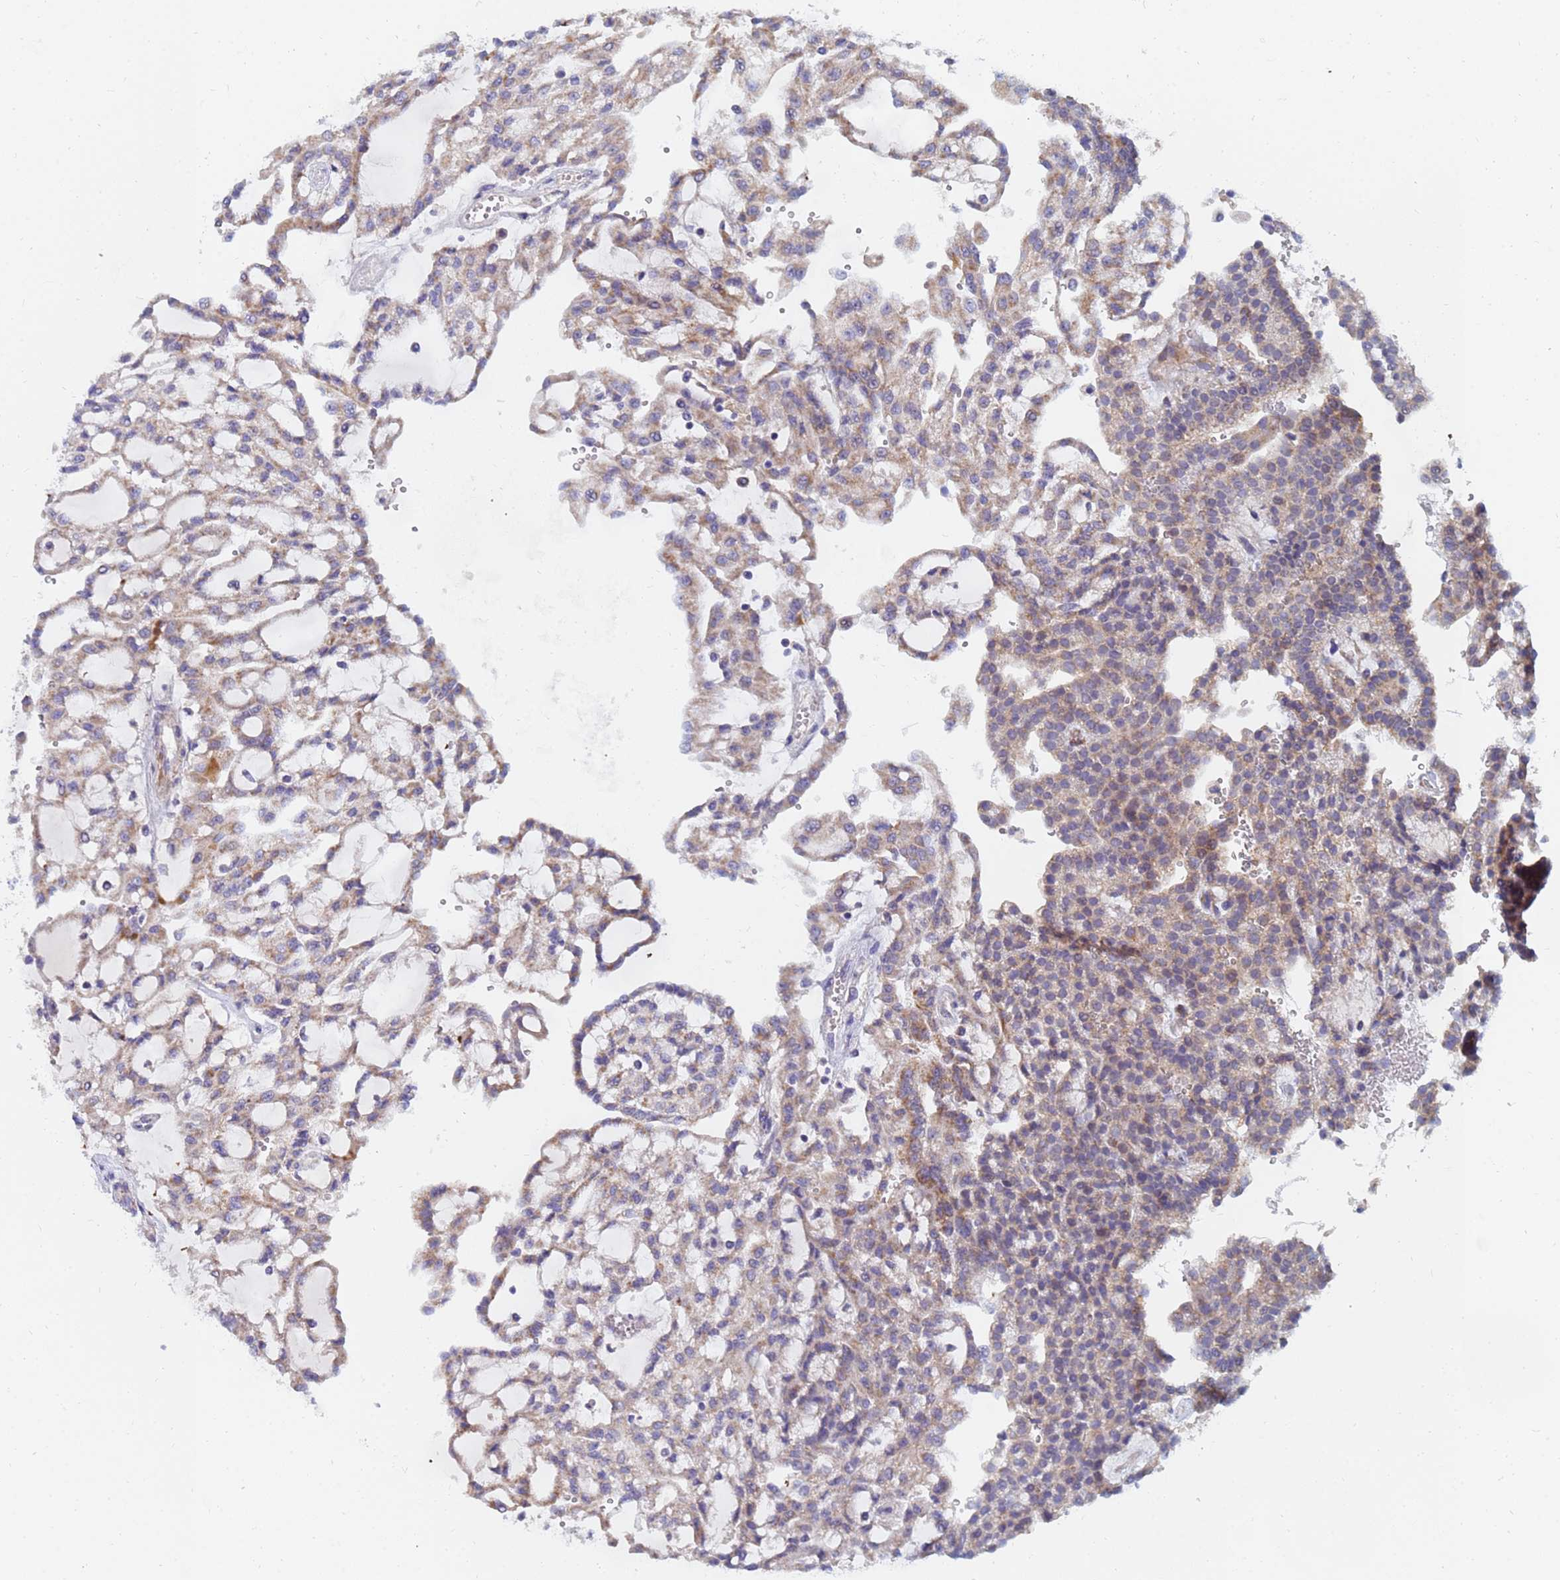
{"staining": {"intensity": "moderate", "quantity": "25%-75%", "location": "cytoplasmic/membranous"}, "tissue": "renal cancer", "cell_type": "Tumor cells", "image_type": "cancer", "snomed": [{"axis": "morphology", "description": "Adenocarcinoma, NOS"}, {"axis": "topography", "description": "Kidney"}], "caption": "Renal adenocarcinoma stained with DAB (3,3'-diaminobenzidine) immunohistochemistry (IHC) displays medium levels of moderate cytoplasmic/membranous expression in approximately 25%-75% of tumor cells.", "gene": "SDR39U1", "patient": {"sex": "male", "age": 63}}